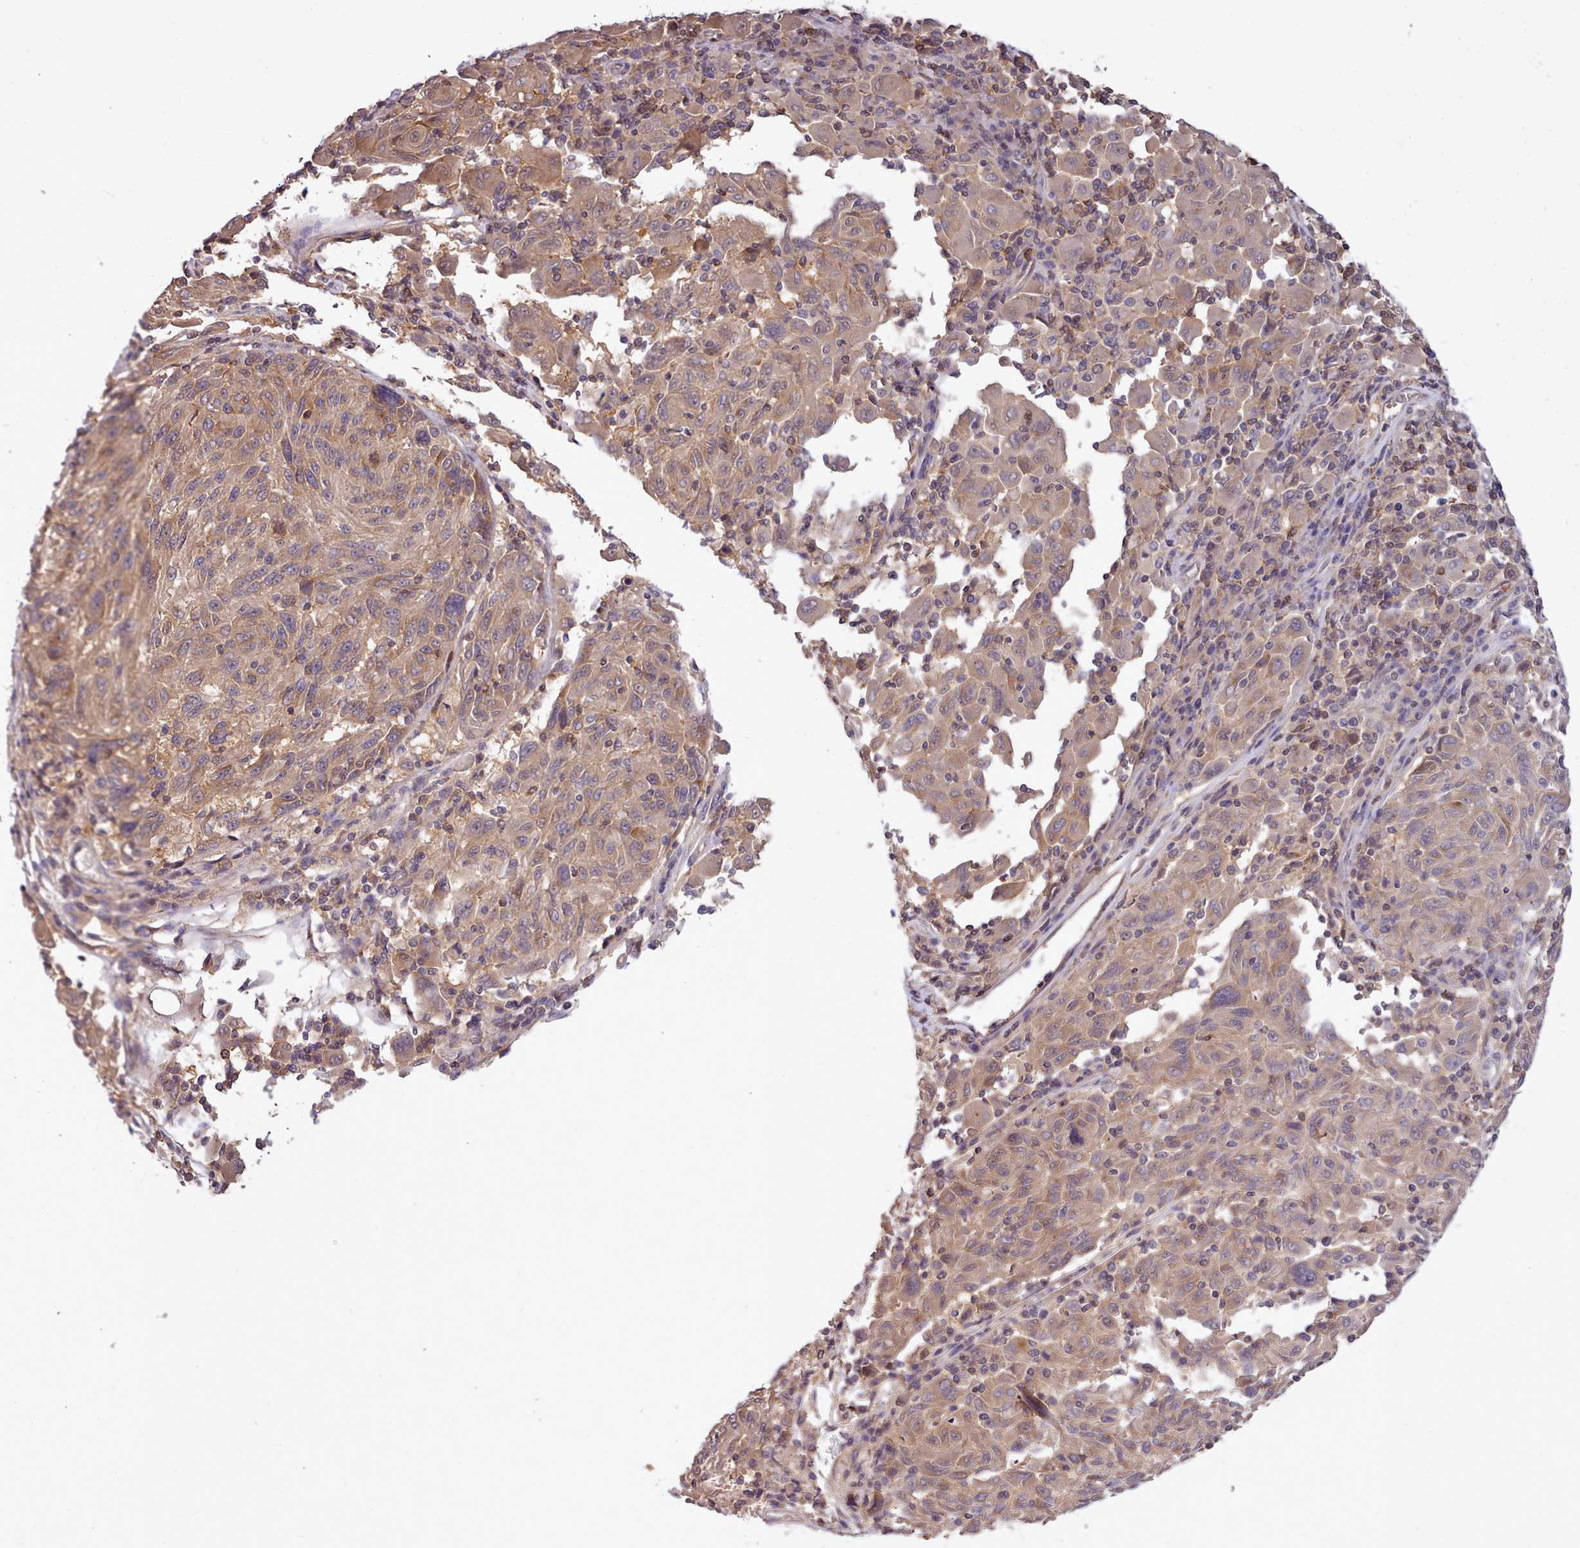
{"staining": {"intensity": "moderate", "quantity": ">75%", "location": "cytoplasmic/membranous"}, "tissue": "melanoma", "cell_type": "Tumor cells", "image_type": "cancer", "snomed": [{"axis": "morphology", "description": "Malignant melanoma, NOS"}, {"axis": "topography", "description": "Skin"}], "caption": "Tumor cells exhibit moderate cytoplasmic/membranous expression in approximately >75% of cells in malignant melanoma.", "gene": "ARL17A", "patient": {"sex": "male", "age": 53}}